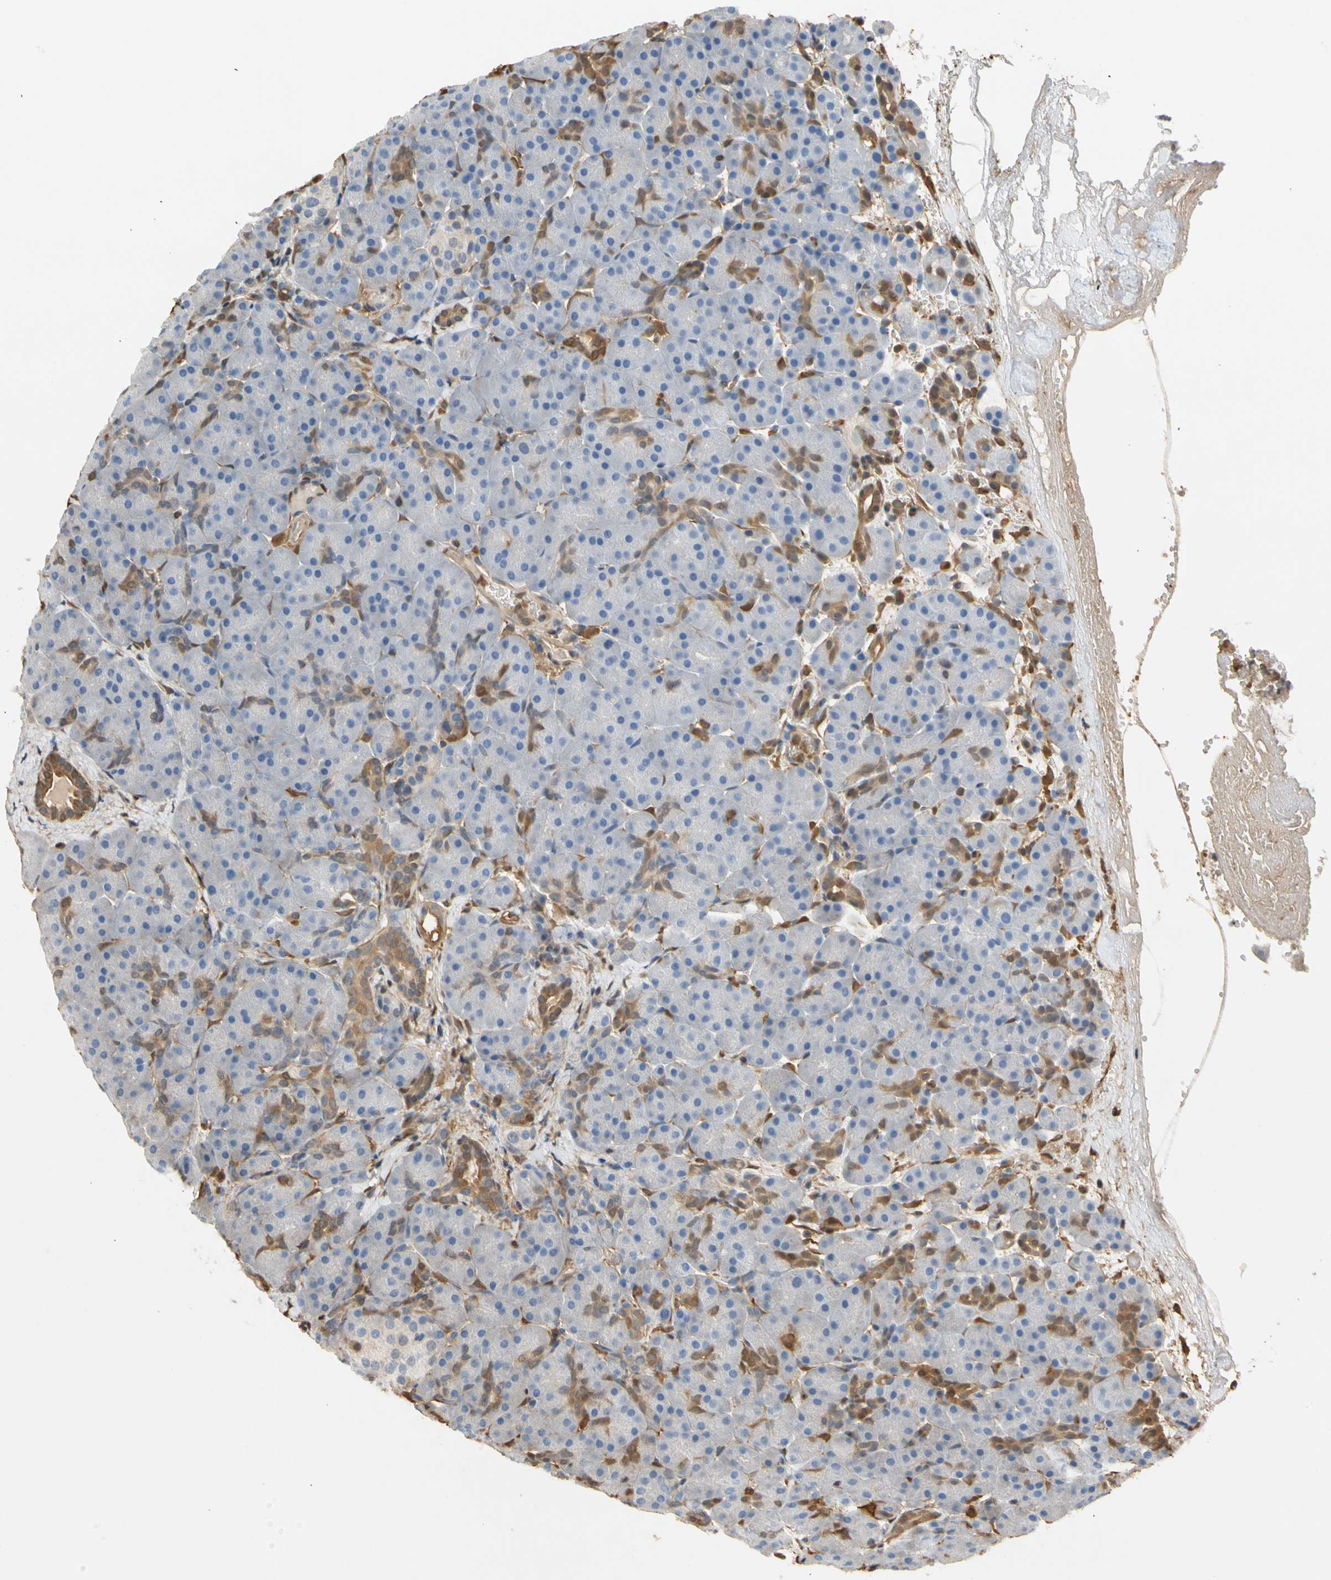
{"staining": {"intensity": "moderate", "quantity": "<25%", "location": "cytoplasmic/membranous,nuclear"}, "tissue": "pancreas", "cell_type": "Exocrine glandular cells", "image_type": "normal", "snomed": [{"axis": "morphology", "description": "Normal tissue, NOS"}, {"axis": "topography", "description": "Pancreas"}], "caption": "Pancreas was stained to show a protein in brown. There is low levels of moderate cytoplasmic/membranous,nuclear expression in about <25% of exocrine glandular cells. (brown staining indicates protein expression, while blue staining denotes nuclei).", "gene": "S100A6", "patient": {"sex": "male", "age": 66}}